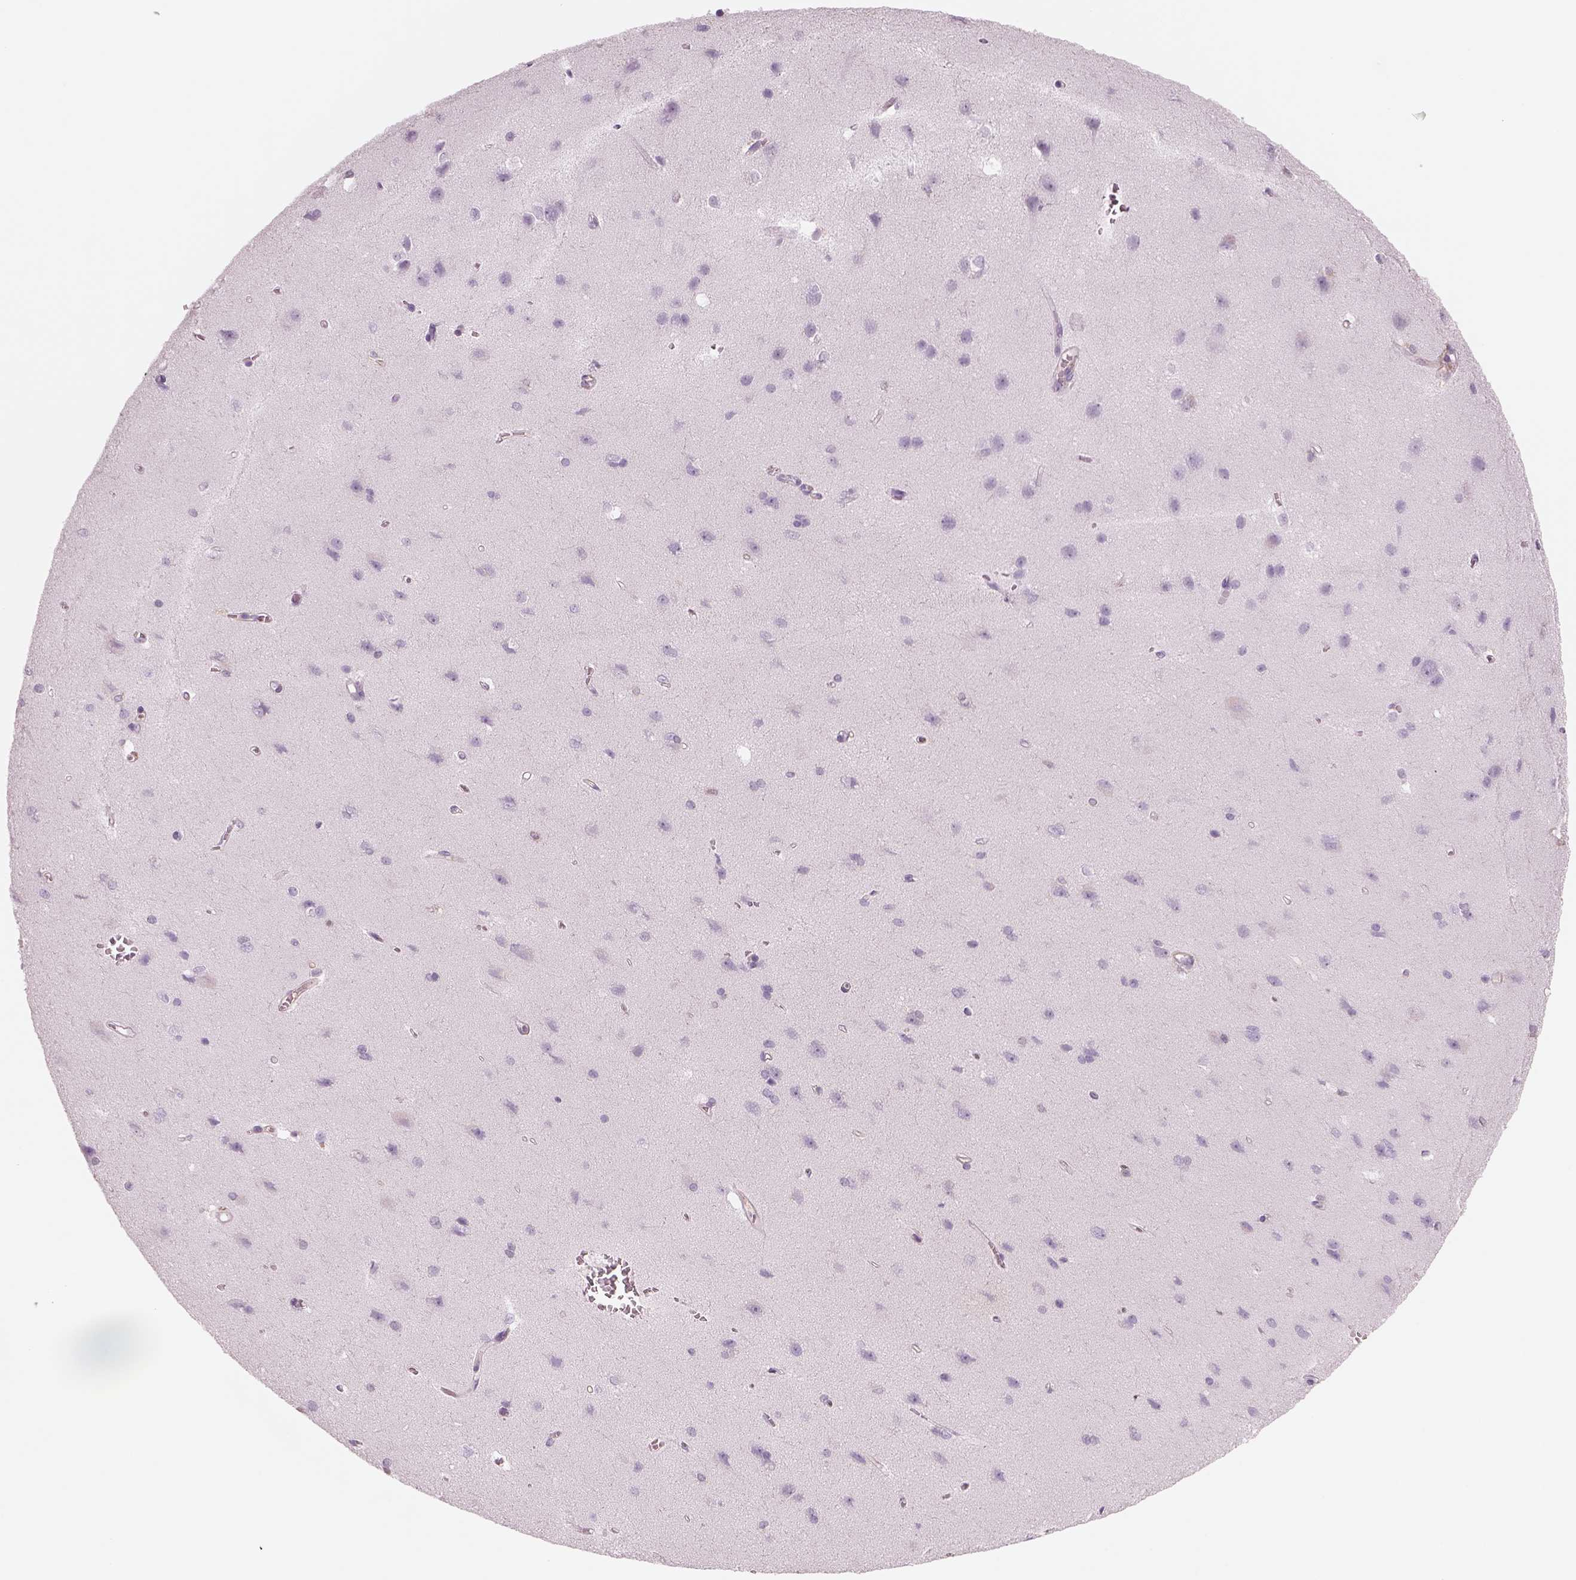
{"staining": {"intensity": "negative", "quantity": "none", "location": "none"}, "tissue": "cerebral cortex", "cell_type": "Endothelial cells", "image_type": "normal", "snomed": [{"axis": "morphology", "description": "Normal tissue, NOS"}, {"axis": "topography", "description": "Cerebral cortex"}], "caption": "Immunohistochemistry of unremarkable cerebral cortex displays no expression in endothelial cells.", "gene": "SLC1A7", "patient": {"sex": "male", "age": 37}}